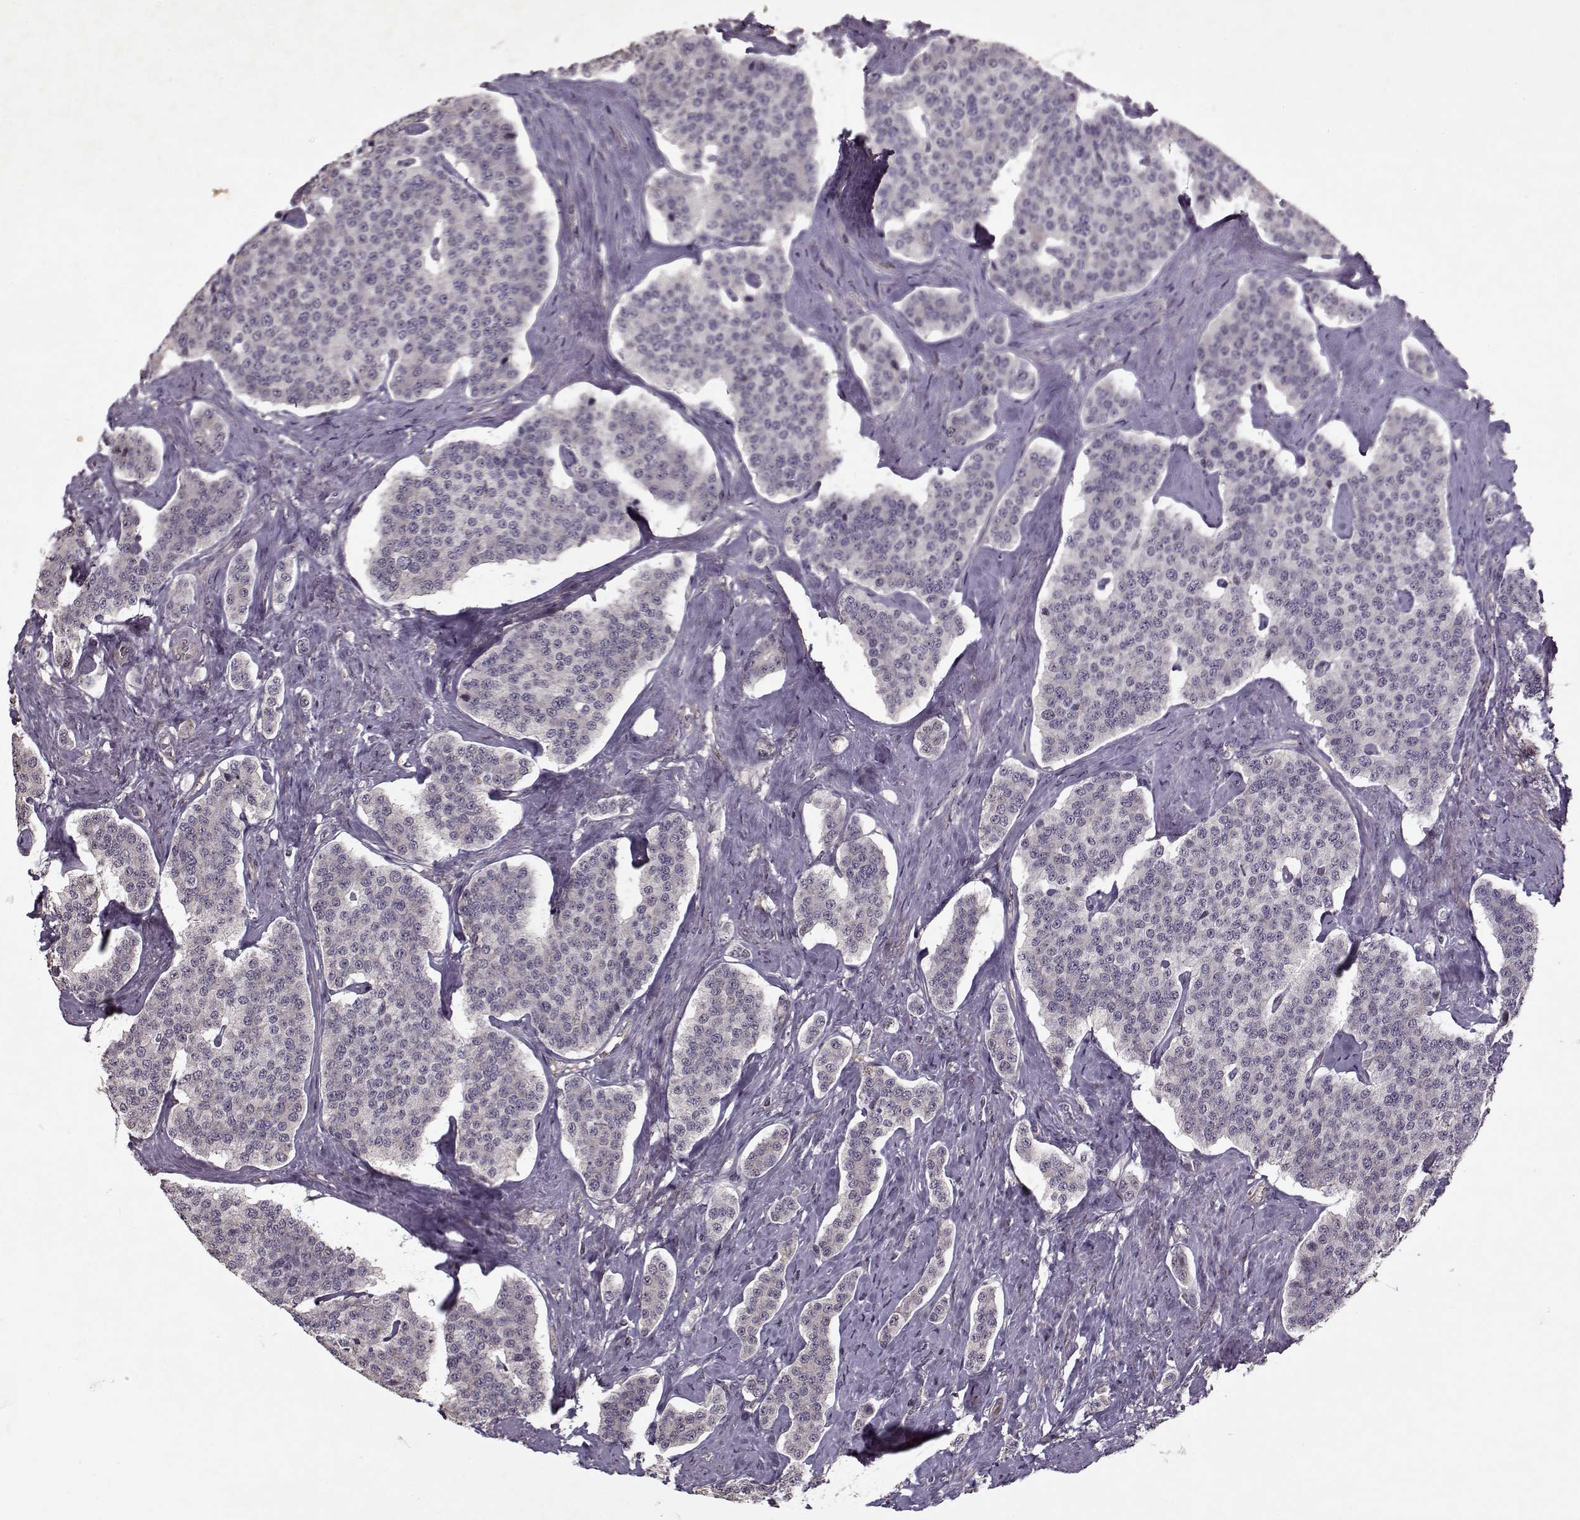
{"staining": {"intensity": "negative", "quantity": "none", "location": "none"}, "tissue": "carcinoid", "cell_type": "Tumor cells", "image_type": "cancer", "snomed": [{"axis": "morphology", "description": "Carcinoid, malignant, NOS"}, {"axis": "topography", "description": "Small intestine"}], "caption": "Micrograph shows no significant protein expression in tumor cells of carcinoid (malignant).", "gene": "KRT9", "patient": {"sex": "female", "age": 58}}